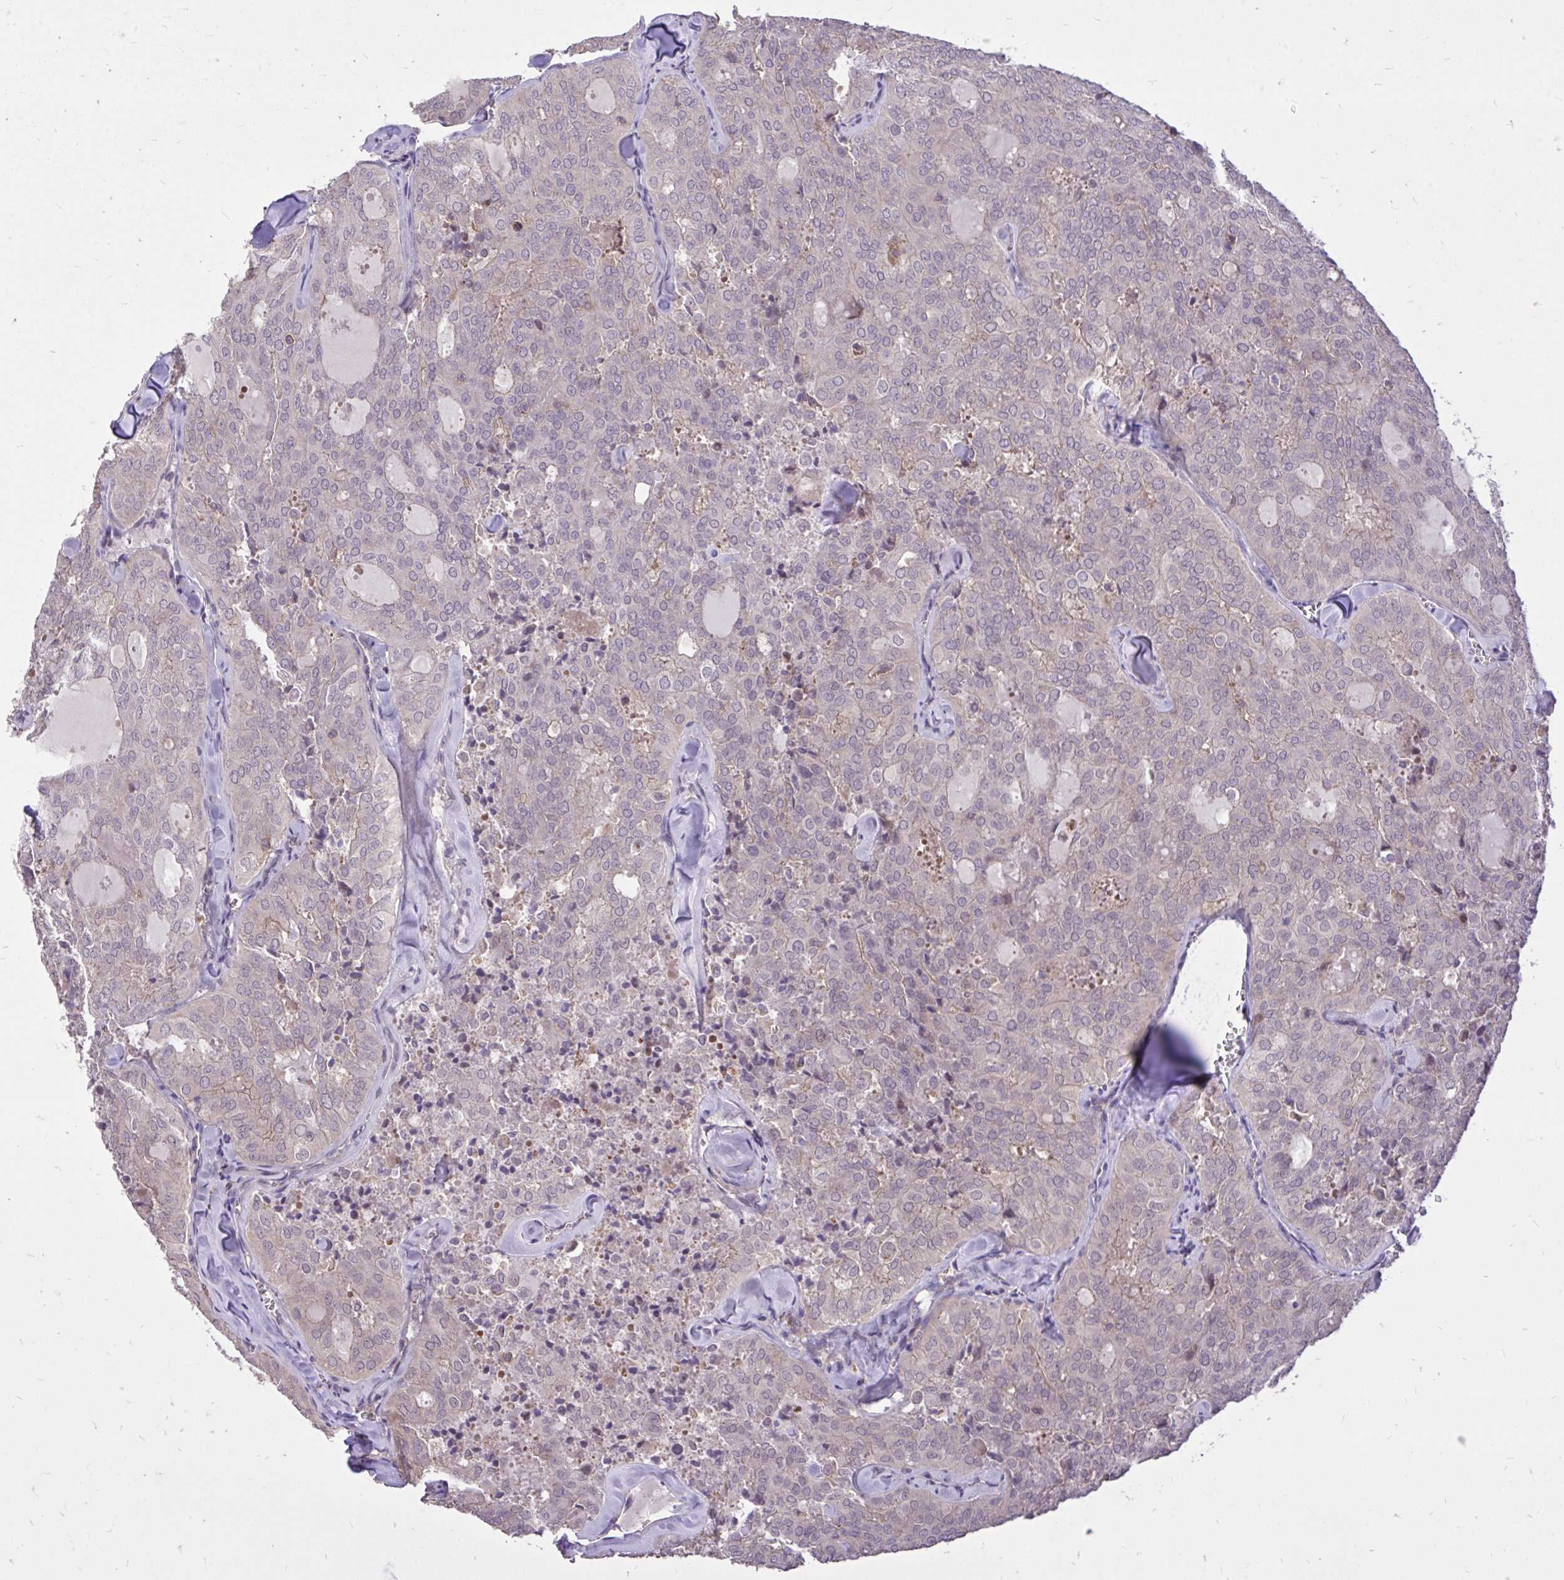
{"staining": {"intensity": "negative", "quantity": "none", "location": "none"}, "tissue": "thyroid cancer", "cell_type": "Tumor cells", "image_type": "cancer", "snomed": [{"axis": "morphology", "description": "Follicular adenoma carcinoma, NOS"}, {"axis": "topography", "description": "Thyroid gland"}], "caption": "Thyroid follicular adenoma carcinoma was stained to show a protein in brown. There is no significant positivity in tumor cells.", "gene": "IGFL2", "patient": {"sex": "male", "age": 75}}